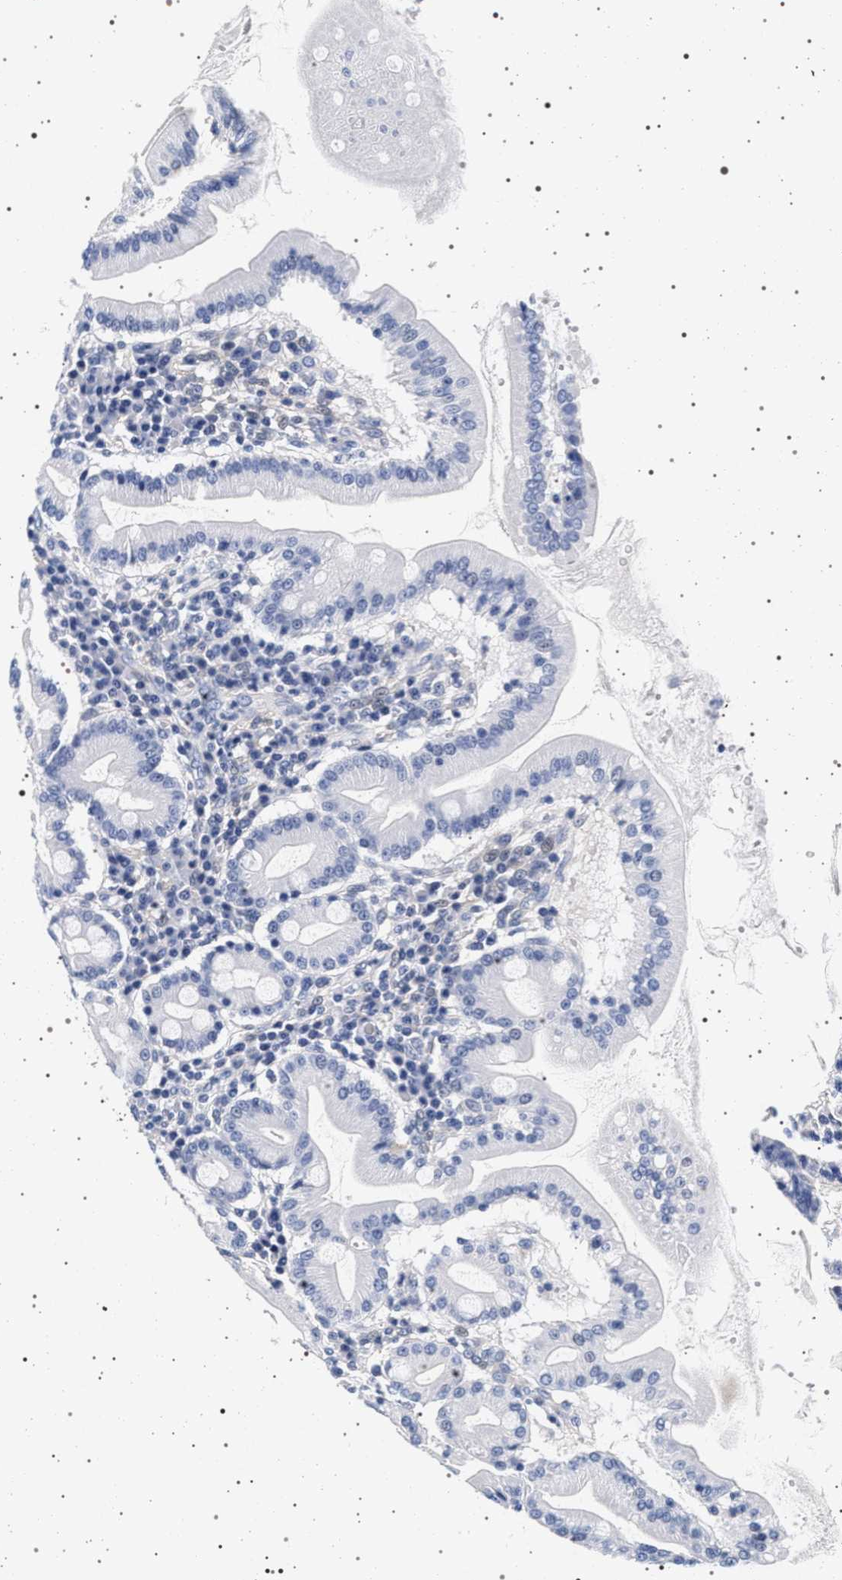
{"staining": {"intensity": "negative", "quantity": "none", "location": "none"}, "tissue": "duodenum", "cell_type": "Glandular cells", "image_type": "normal", "snomed": [{"axis": "morphology", "description": "Normal tissue, NOS"}, {"axis": "topography", "description": "Duodenum"}], "caption": "The micrograph reveals no staining of glandular cells in unremarkable duodenum.", "gene": "MAPK10", "patient": {"sex": "male", "age": 50}}